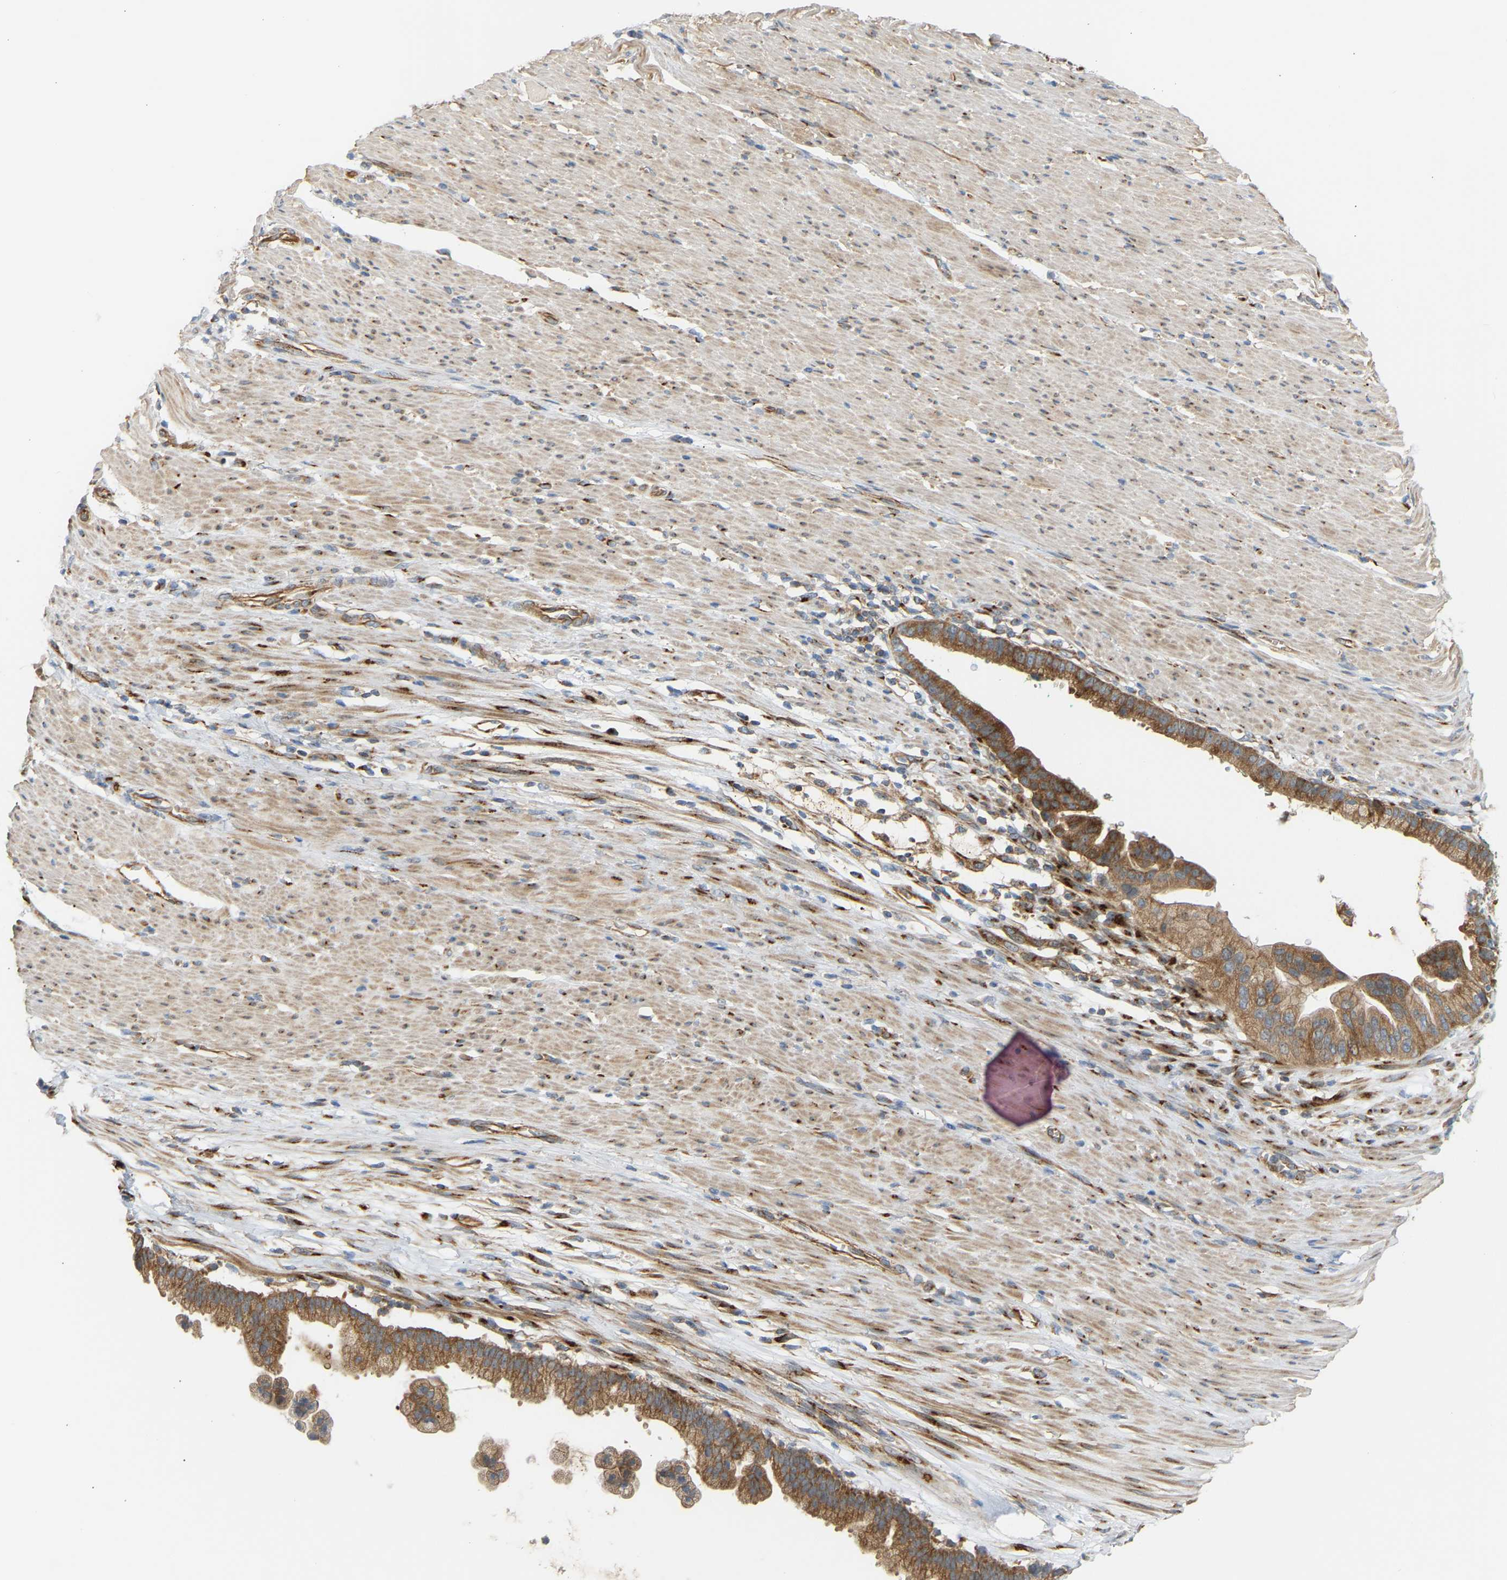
{"staining": {"intensity": "moderate", "quantity": ">75%", "location": "cytoplasmic/membranous"}, "tissue": "pancreatic cancer", "cell_type": "Tumor cells", "image_type": "cancer", "snomed": [{"axis": "morphology", "description": "Adenocarcinoma, NOS"}, {"axis": "topography", "description": "Pancreas"}], "caption": "IHC of human adenocarcinoma (pancreatic) exhibits medium levels of moderate cytoplasmic/membranous positivity in approximately >75% of tumor cells.", "gene": "YIPF2", "patient": {"sex": "male", "age": 69}}